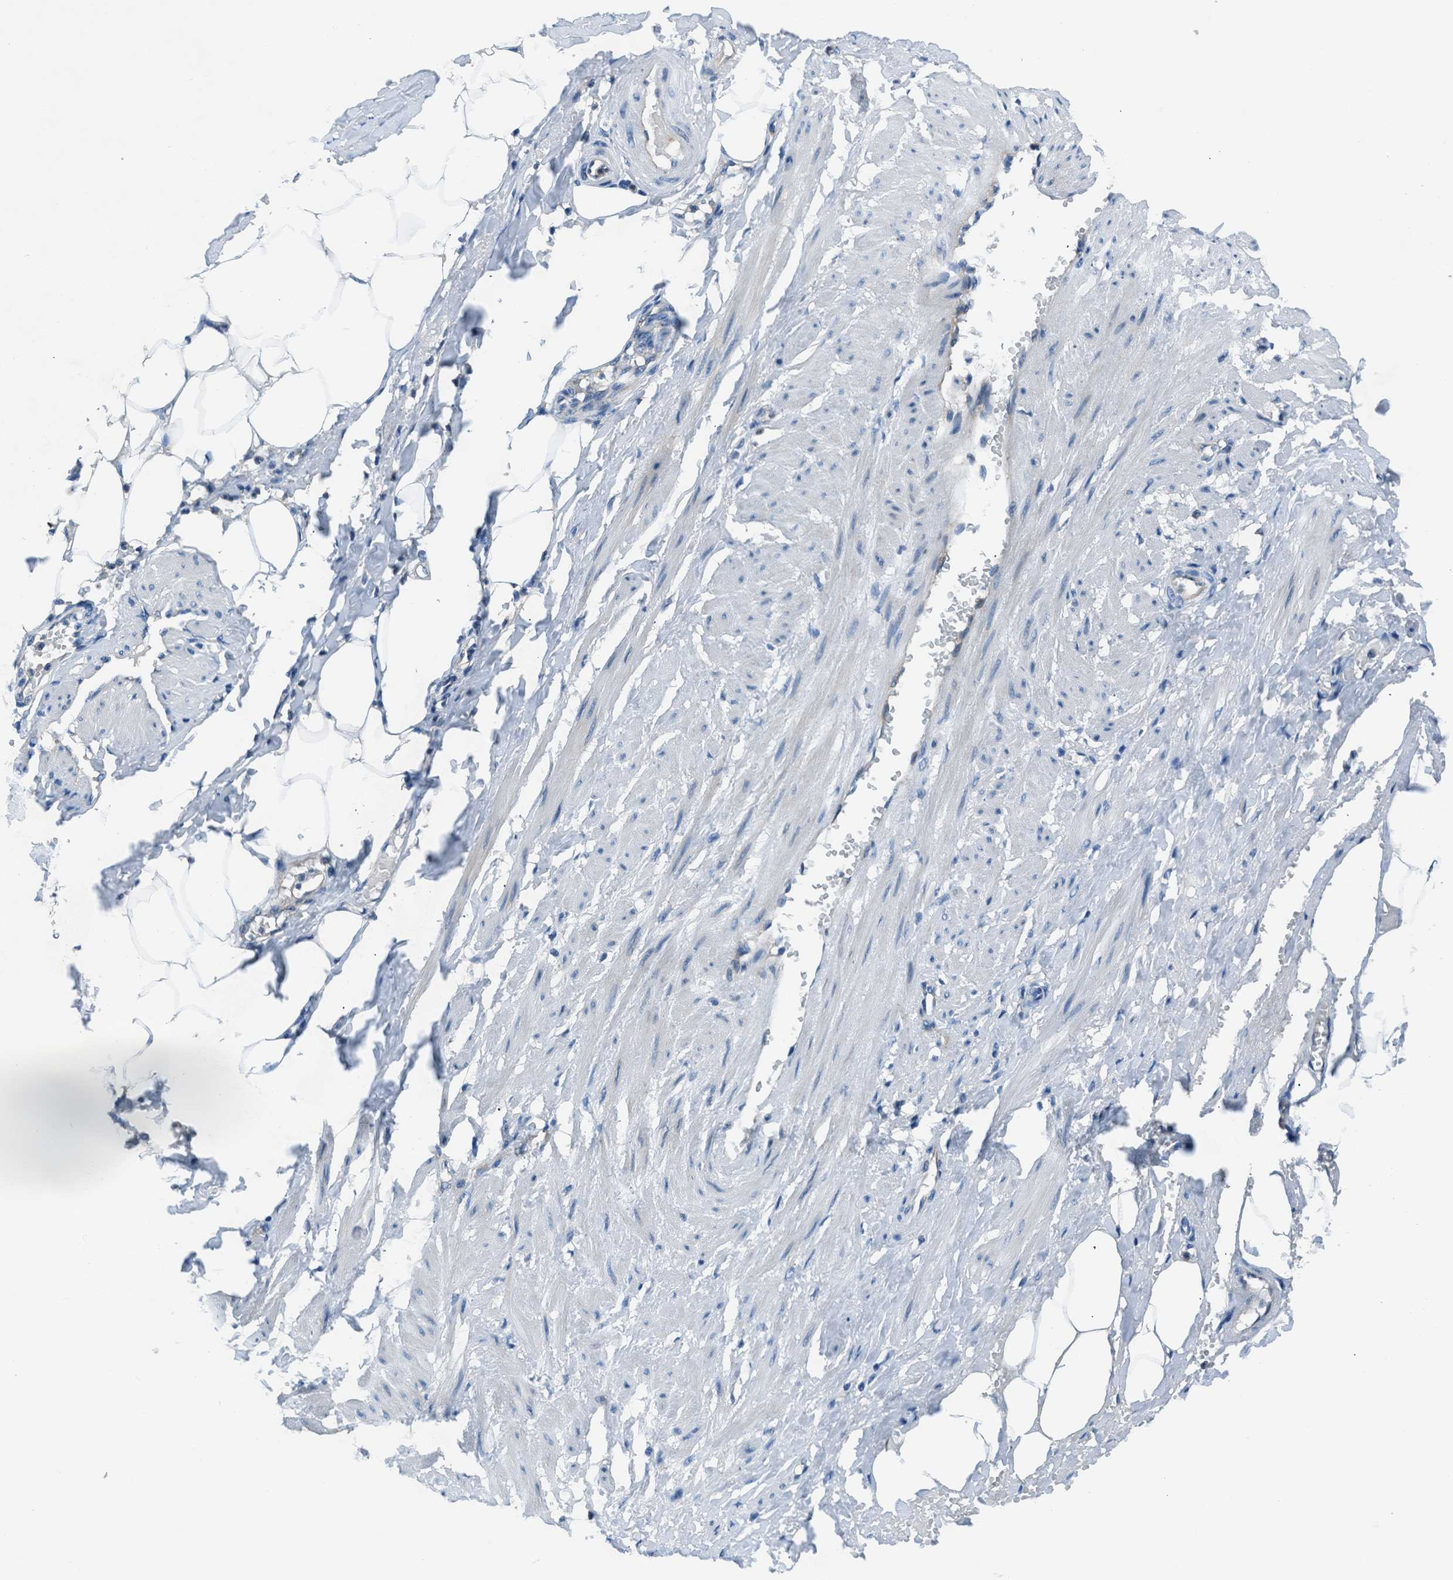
{"staining": {"intensity": "negative", "quantity": "none", "location": "none"}, "tissue": "adipose tissue", "cell_type": "Adipocytes", "image_type": "normal", "snomed": [{"axis": "morphology", "description": "Normal tissue, NOS"}, {"axis": "topography", "description": "Soft tissue"}, {"axis": "topography", "description": "Vascular tissue"}], "caption": "Protein analysis of normal adipose tissue demonstrates no significant expression in adipocytes. The staining was performed using DAB (3,3'-diaminobenzidine) to visualize the protein expression in brown, while the nuclei were stained in blue with hematoxylin (Magnification: 20x).", "gene": "SLC38A6", "patient": {"sex": "female", "age": 35}}